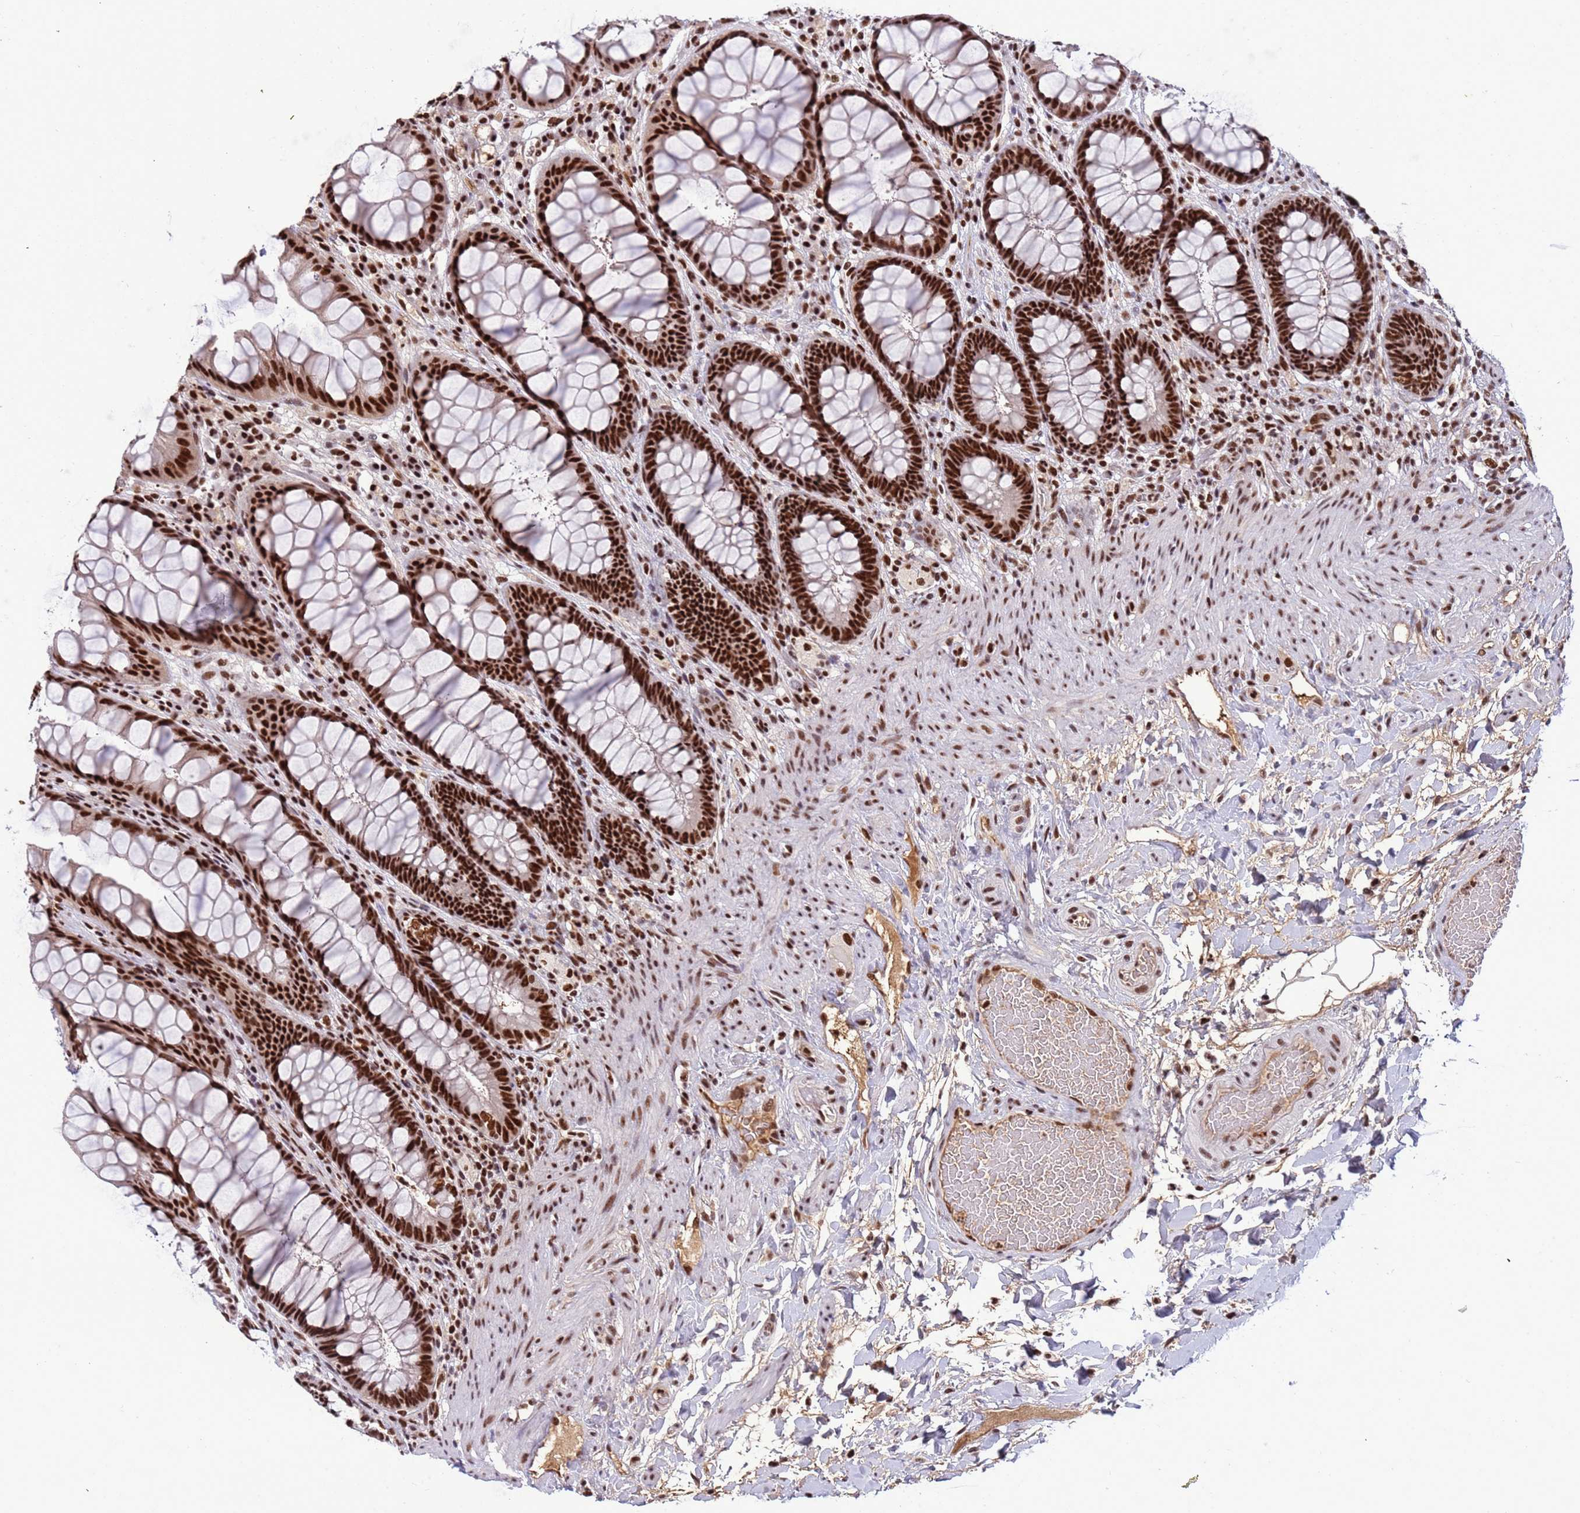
{"staining": {"intensity": "strong", "quantity": ">75%", "location": "nuclear"}, "tissue": "rectum", "cell_type": "Glandular cells", "image_type": "normal", "snomed": [{"axis": "morphology", "description": "Normal tissue, NOS"}, {"axis": "topography", "description": "Rectum"}], "caption": "This micrograph displays immunohistochemistry (IHC) staining of normal rectum, with high strong nuclear staining in about >75% of glandular cells.", "gene": "SRRT", "patient": {"sex": "female", "age": 46}}